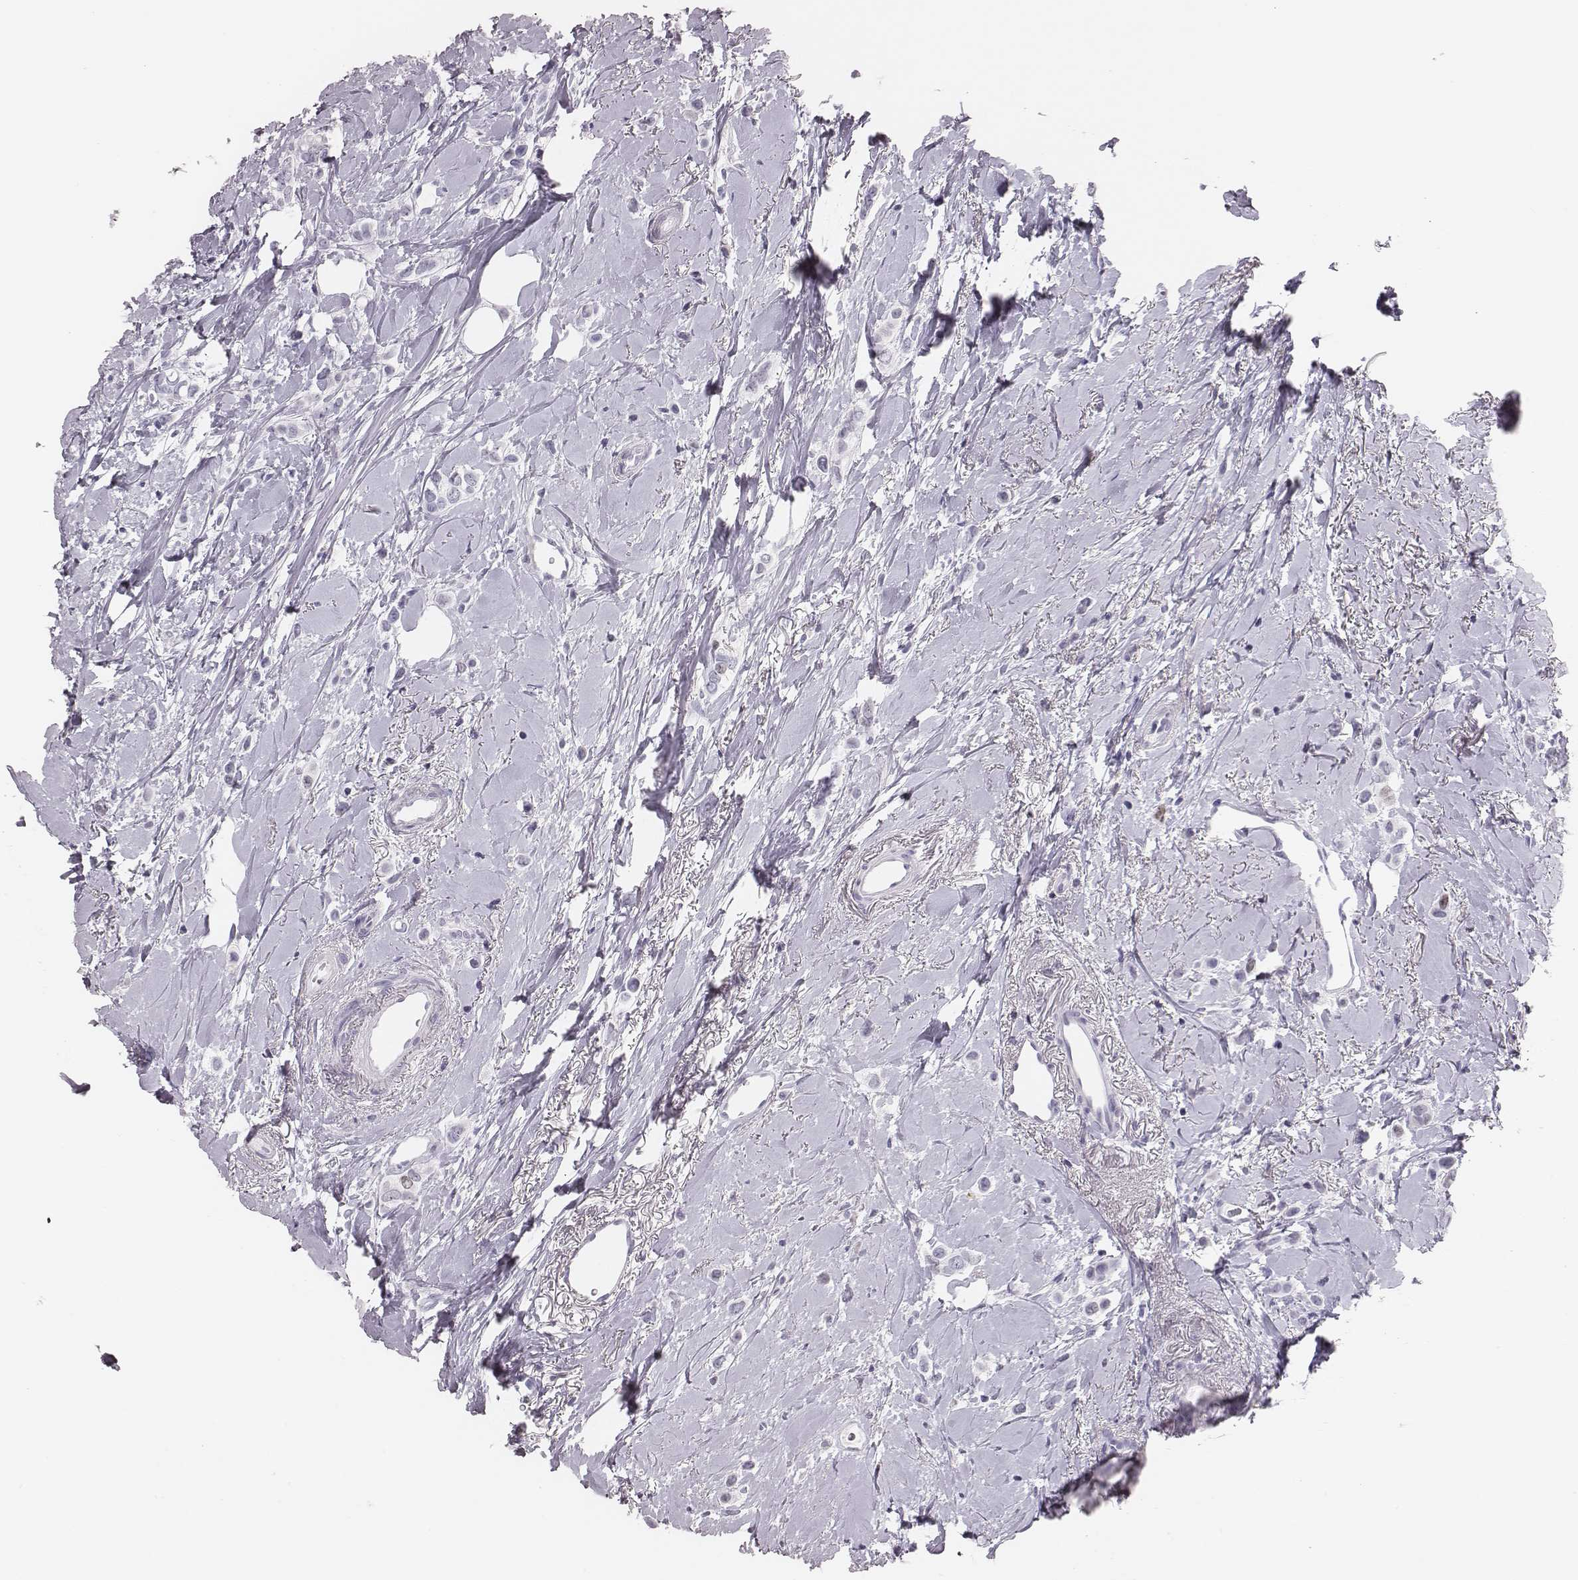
{"staining": {"intensity": "negative", "quantity": "none", "location": "none"}, "tissue": "breast cancer", "cell_type": "Tumor cells", "image_type": "cancer", "snomed": [{"axis": "morphology", "description": "Lobular carcinoma"}, {"axis": "topography", "description": "Breast"}], "caption": "Tumor cells are negative for brown protein staining in breast cancer (lobular carcinoma).", "gene": "H1-6", "patient": {"sex": "female", "age": 66}}